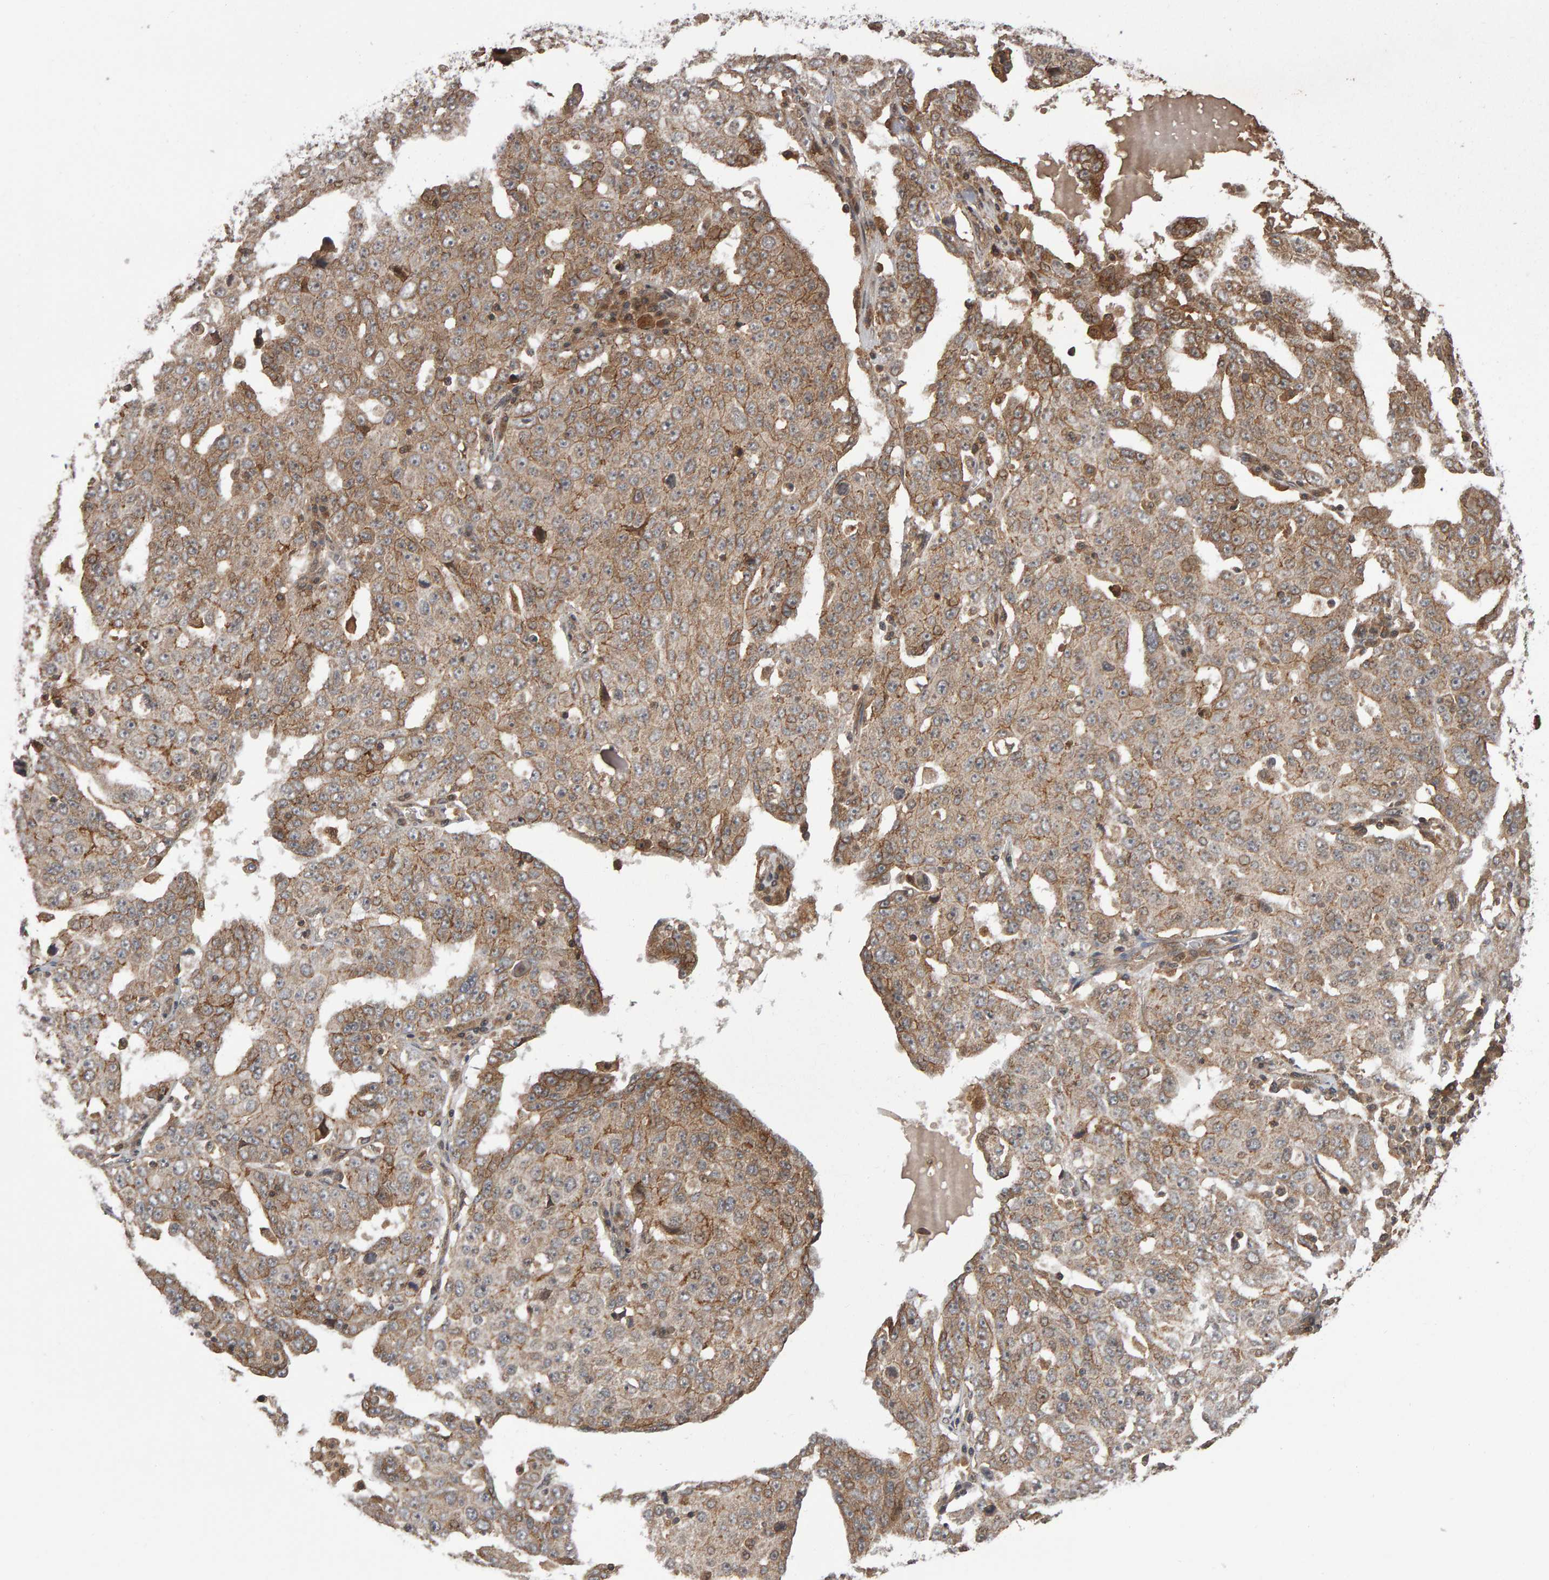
{"staining": {"intensity": "weak", "quantity": ">75%", "location": "cytoplasmic/membranous"}, "tissue": "ovarian cancer", "cell_type": "Tumor cells", "image_type": "cancer", "snomed": [{"axis": "morphology", "description": "Carcinoma, endometroid"}, {"axis": "topography", "description": "Ovary"}], "caption": "DAB immunohistochemical staining of human ovarian endometroid carcinoma demonstrates weak cytoplasmic/membranous protein expression in approximately >75% of tumor cells. The staining was performed using DAB (3,3'-diaminobenzidine), with brown indicating positive protein expression. Nuclei are stained blue with hematoxylin.", "gene": "SCRIB", "patient": {"sex": "female", "age": 62}}